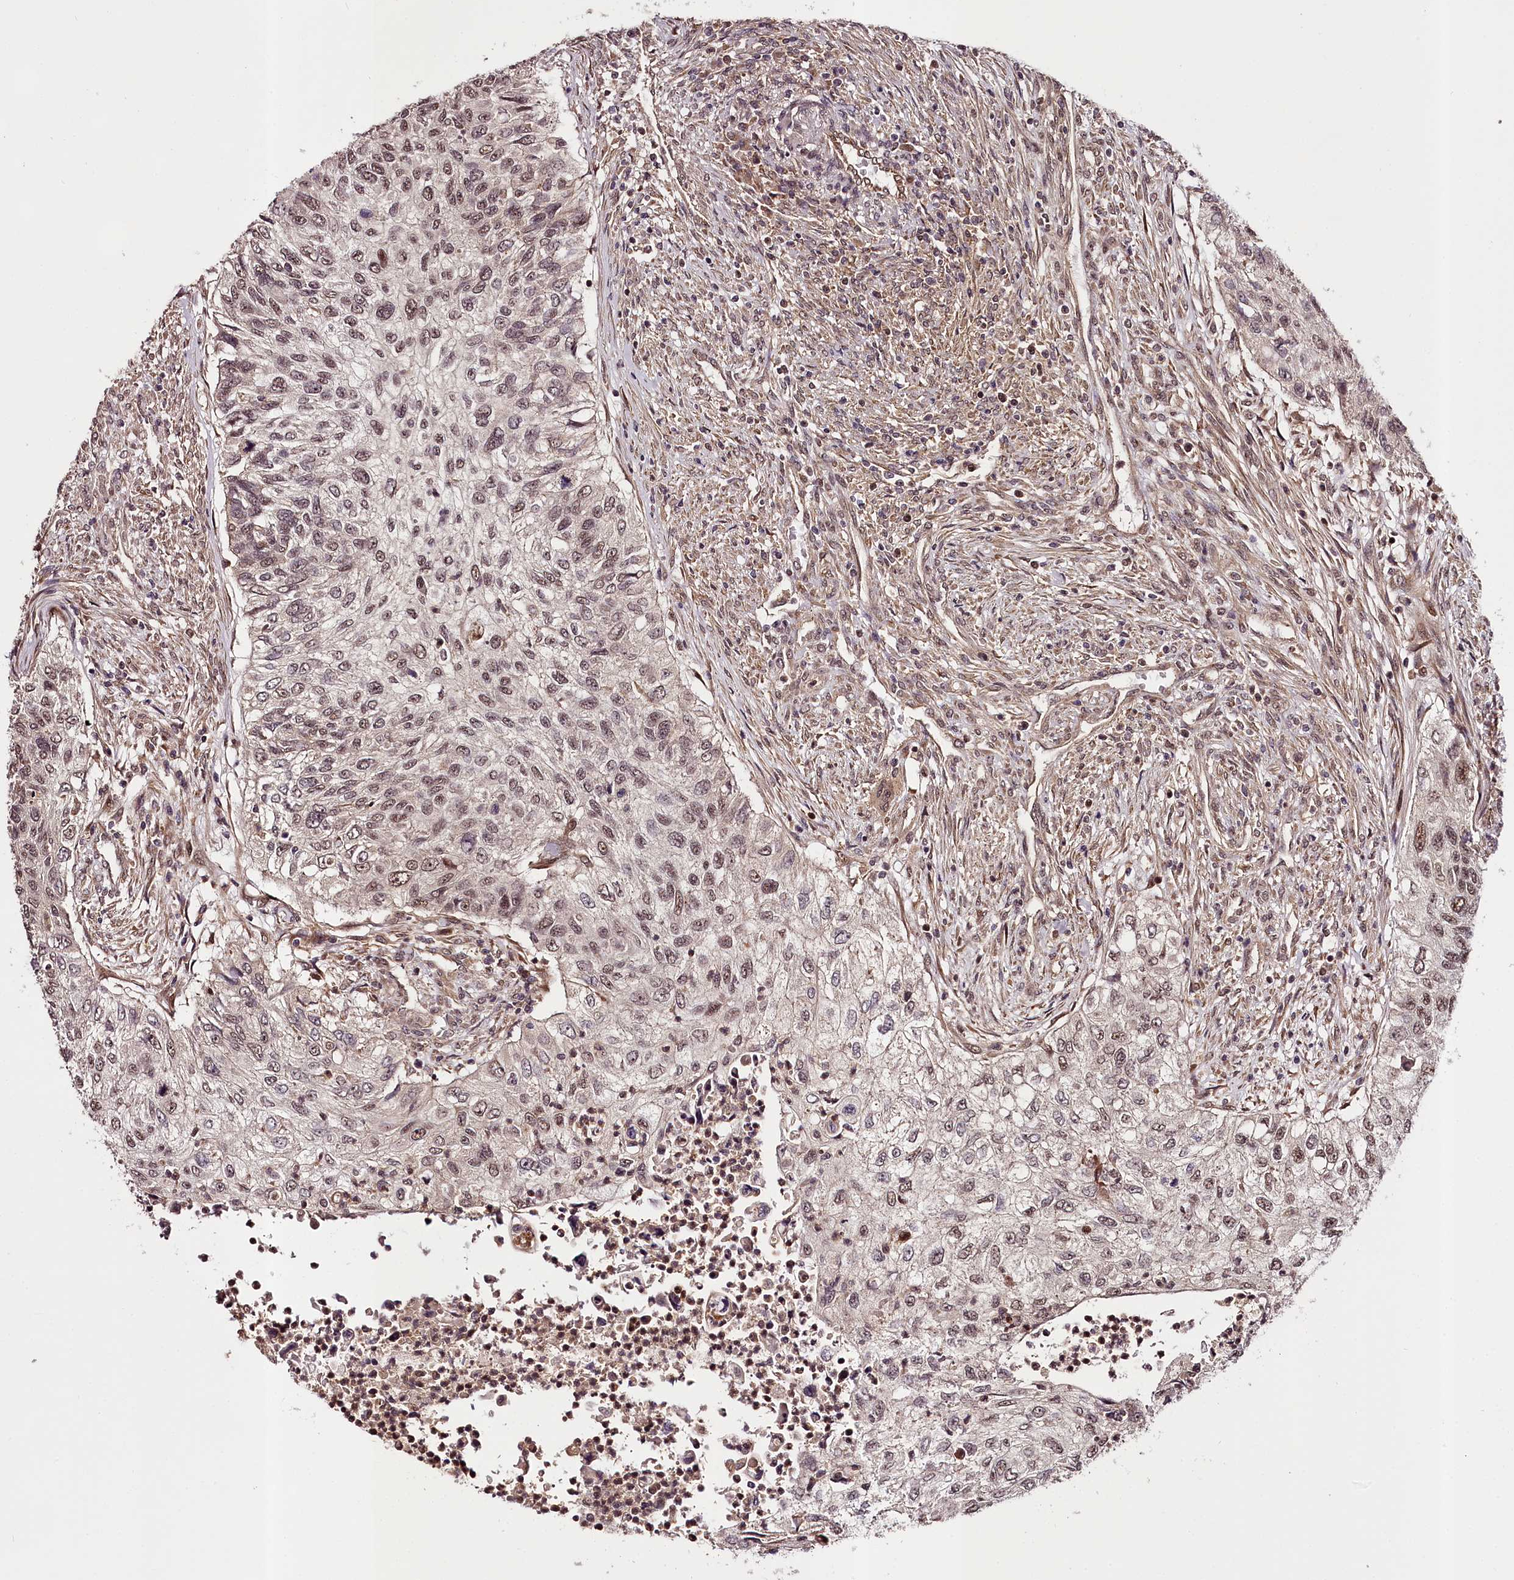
{"staining": {"intensity": "moderate", "quantity": ">75%", "location": "nuclear"}, "tissue": "urothelial cancer", "cell_type": "Tumor cells", "image_type": "cancer", "snomed": [{"axis": "morphology", "description": "Urothelial carcinoma, High grade"}, {"axis": "topography", "description": "Urinary bladder"}], "caption": "Urothelial carcinoma (high-grade) stained with immunohistochemistry displays moderate nuclear expression in about >75% of tumor cells.", "gene": "MAML3", "patient": {"sex": "female", "age": 60}}